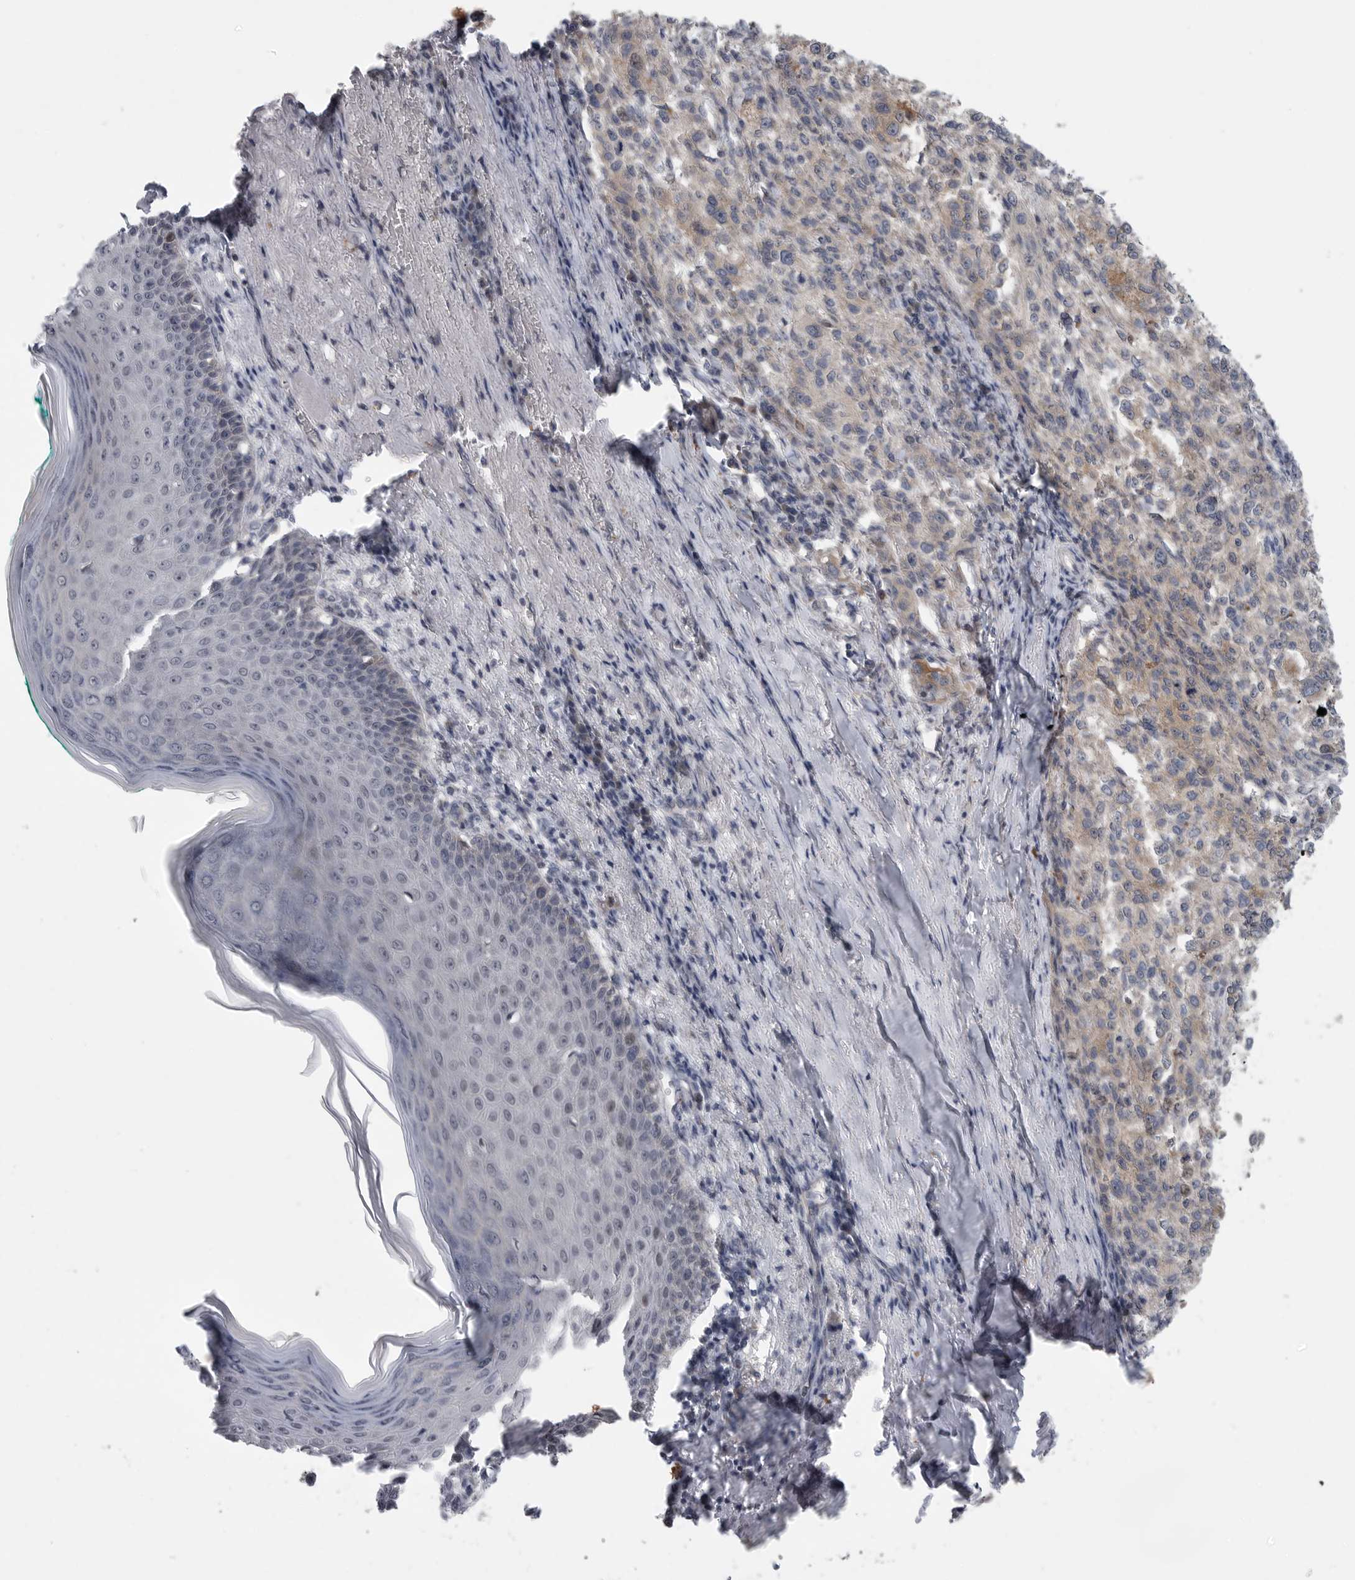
{"staining": {"intensity": "moderate", "quantity": "<25%", "location": "cytoplasmic/membranous"}, "tissue": "melanoma", "cell_type": "Tumor cells", "image_type": "cancer", "snomed": [{"axis": "morphology", "description": "Necrosis, NOS"}, {"axis": "morphology", "description": "Malignant melanoma, NOS"}, {"axis": "topography", "description": "Skin"}], "caption": "A histopathology image showing moderate cytoplasmic/membranous positivity in approximately <25% of tumor cells in melanoma, as visualized by brown immunohistochemical staining.", "gene": "FBXO43", "patient": {"sex": "female", "age": 87}}